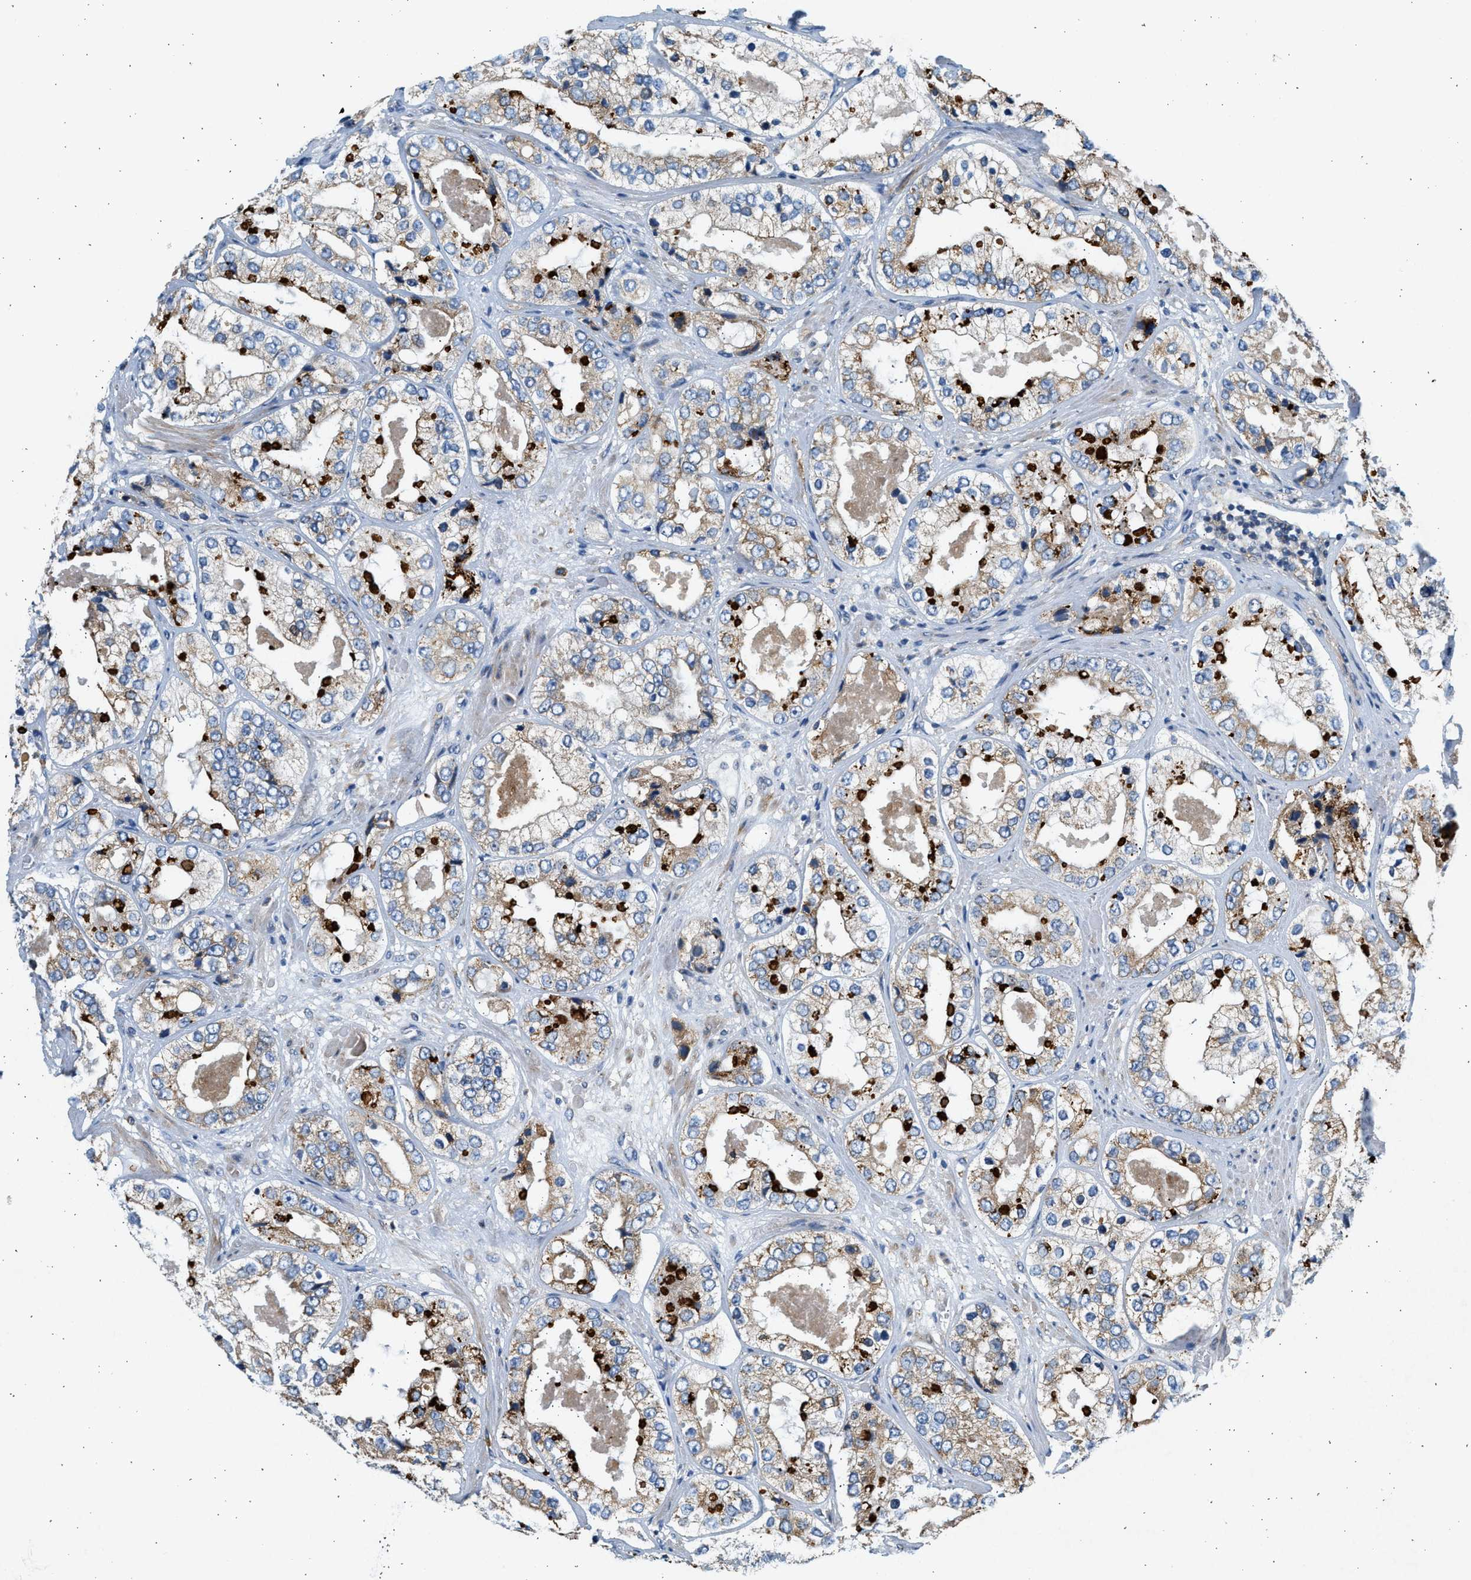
{"staining": {"intensity": "weak", "quantity": "<25%", "location": "cytoplasmic/membranous"}, "tissue": "prostate cancer", "cell_type": "Tumor cells", "image_type": "cancer", "snomed": [{"axis": "morphology", "description": "Adenocarcinoma, High grade"}, {"axis": "topography", "description": "Prostate"}], "caption": "High magnification brightfield microscopy of prostate cancer stained with DAB (brown) and counterstained with hematoxylin (blue): tumor cells show no significant expression.", "gene": "CNTN6", "patient": {"sex": "male", "age": 61}}